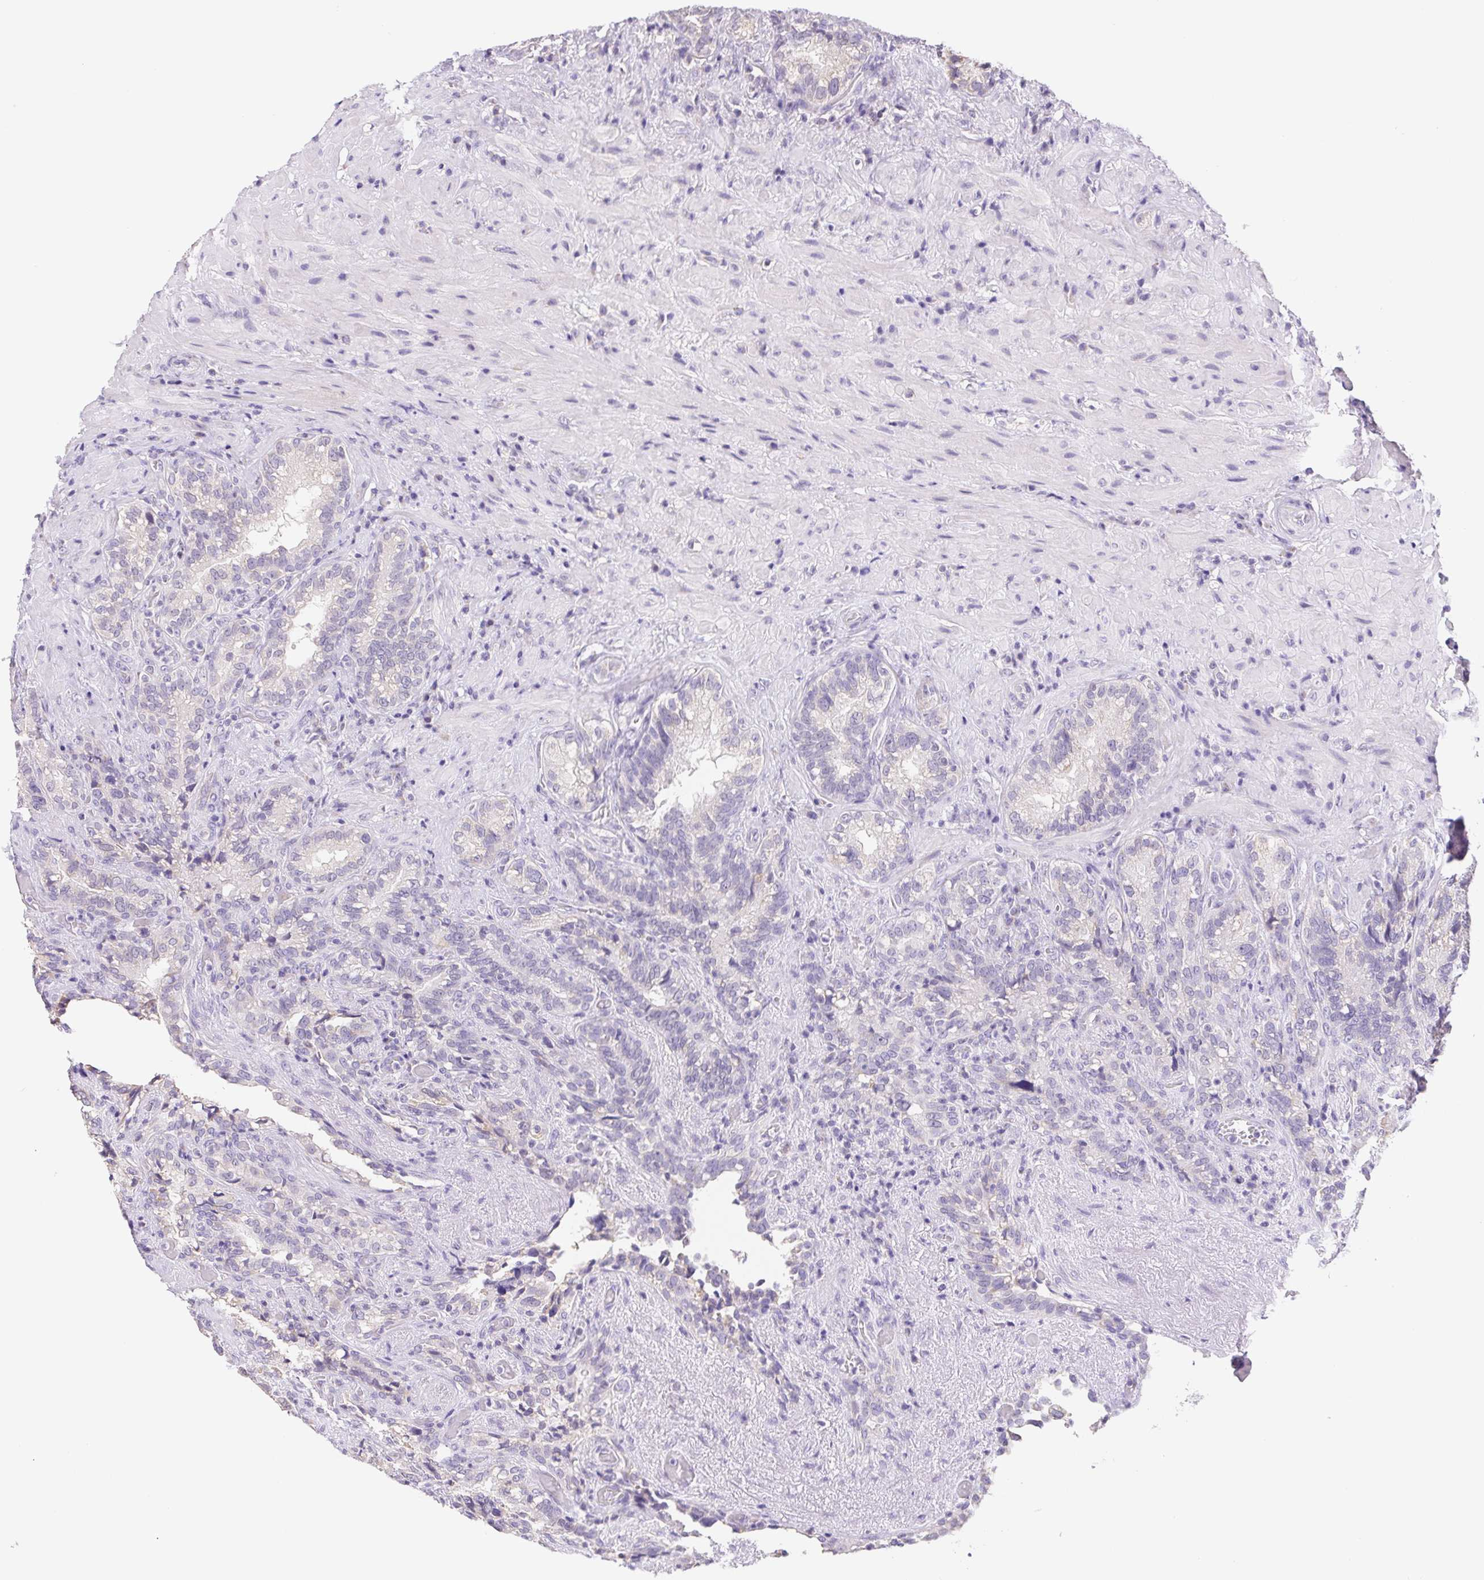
{"staining": {"intensity": "negative", "quantity": "none", "location": "none"}, "tissue": "seminal vesicle", "cell_type": "Glandular cells", "image_type": "normal", "snomed": [{"axis": "morphology", "description": "Normal tissue, NOS"}, {"axis": "topography", "description": "Seminal veicle"}], "caption": "DAB immunohistochemical staining of normal human seminal vesicle exhibits no significant expression in glandular cells.", "gene": "FKBP6", "patient": {"sex": "male", "age": 68}}